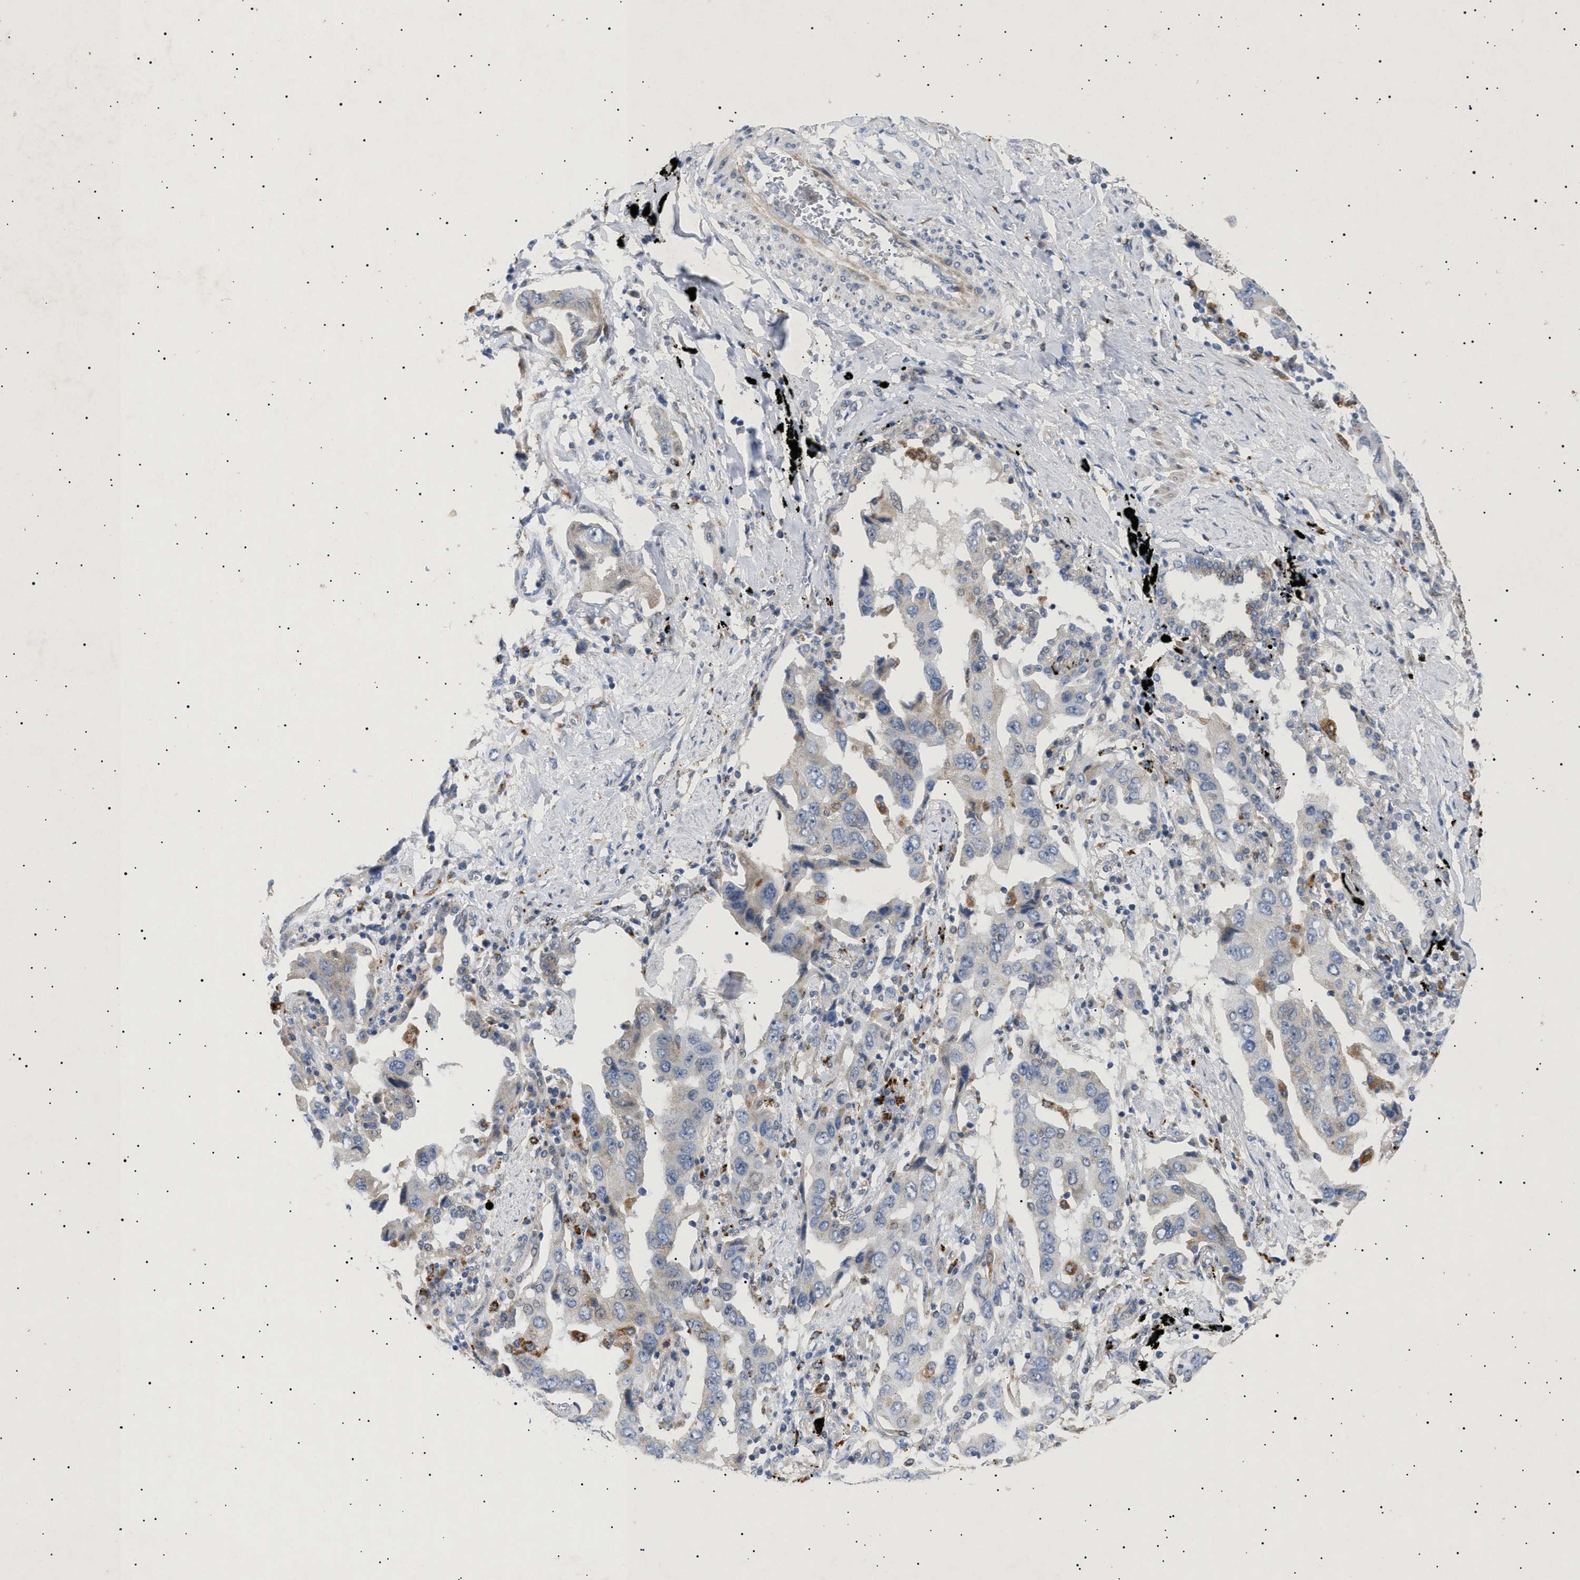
{"staining": {"intensity": "negative", "quantity": "none", "location": "none"}, "tissue": "lung cancer", "cell_type": "Tumor cells", "image_type": "cancer", "snomed": [{"axis": "morphology", "description": "Adenocarcinoma, NOS"}, {"axis": "topography", "description": "Lung"}], "caption": "Immunohistochemistry (IHC) of human lung adenocarcinoma displays no expression in tumor cells. The staining was performed using DAB (3,3'-diaminobenzidine) to visualize the protein expression in brown, while the nuclei were stained in blue with hematoxylin (Magnification: 20x).", "gene": "SIRT5", "patient": {"sex": "female", "age": 65}}